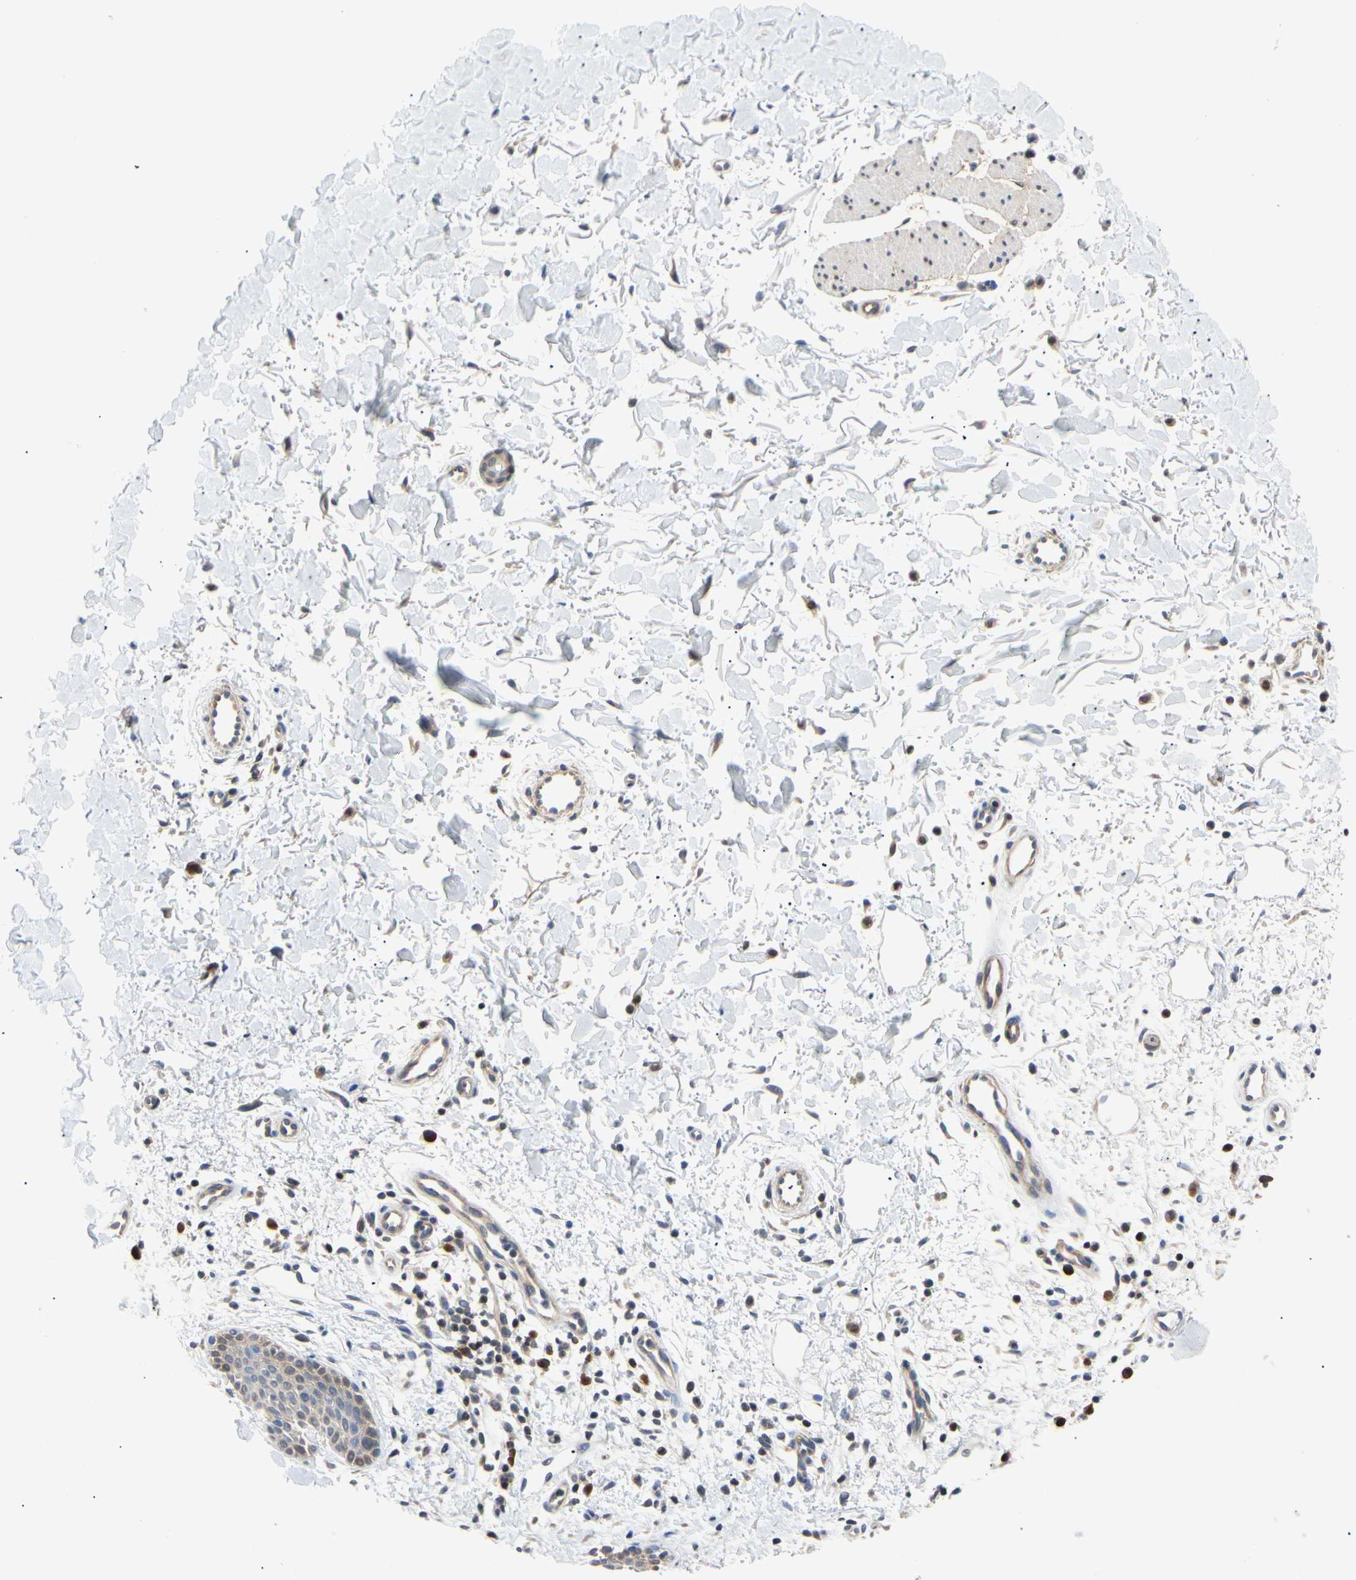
{"staining": {"intensity": "weak", "quantity": "<25%", "location": "cytoplasmic/membranous"}, "tissue": "skin cancer", "cell_type": "Tumor cells", "image_type": "cancer", "snomed": [{"axis": "morphology", "description": "Normal tissue, NOS"}, {"axis": "morphology", "description": "Basal cell carcinoma"}, {"axis": "topography", "description": "Skin"}], "caption": "Basal cell carcinoma (skin) was stained to show a protein in brown. There is no significant staining in tumor cells.", "gene": "SEC23B", "patient": {"sex": "female", "age": 69}}